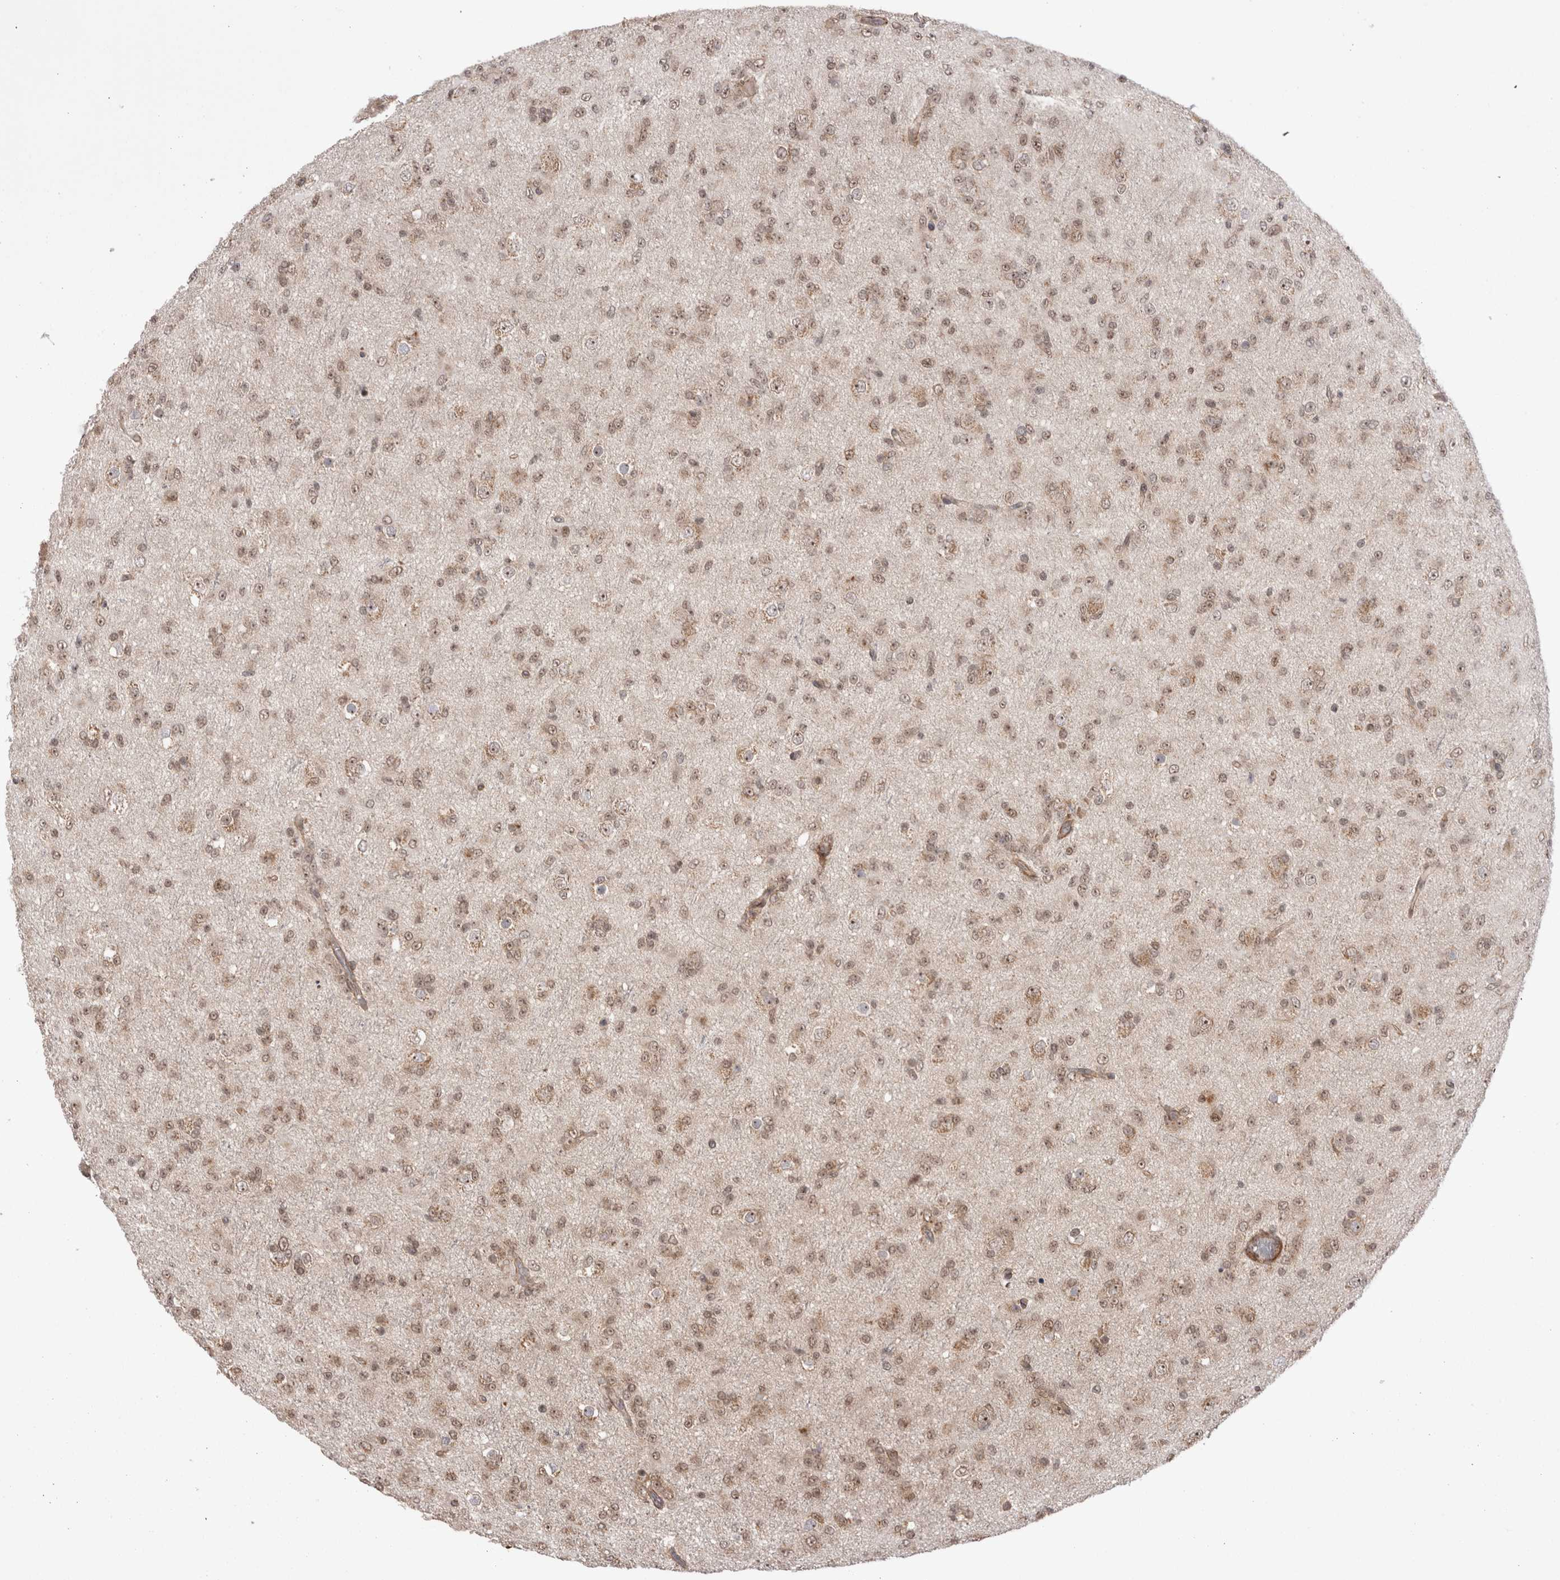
{"staining": {"intensity": "weak", "quantity": ">75%", "location": "cytoplasmic/membranous,nuclear"}, "tissue": "glioma", "cell_type": "Tumor cells", "image_type": "cancer", "snomed": [{"axis": "morphology", "description": "Glioma, malignant, Low grade"}, {"axis": "topography", "description": "Brain"}], "caption": "Protein staining reveals weak cytoplasmic/membranous and nuclear positivity in approximately >75% of tumor cells in malignant glioma (low-grade).", "gene": "EXOSC4", "patient": {"sex": "male", "age": 65}}